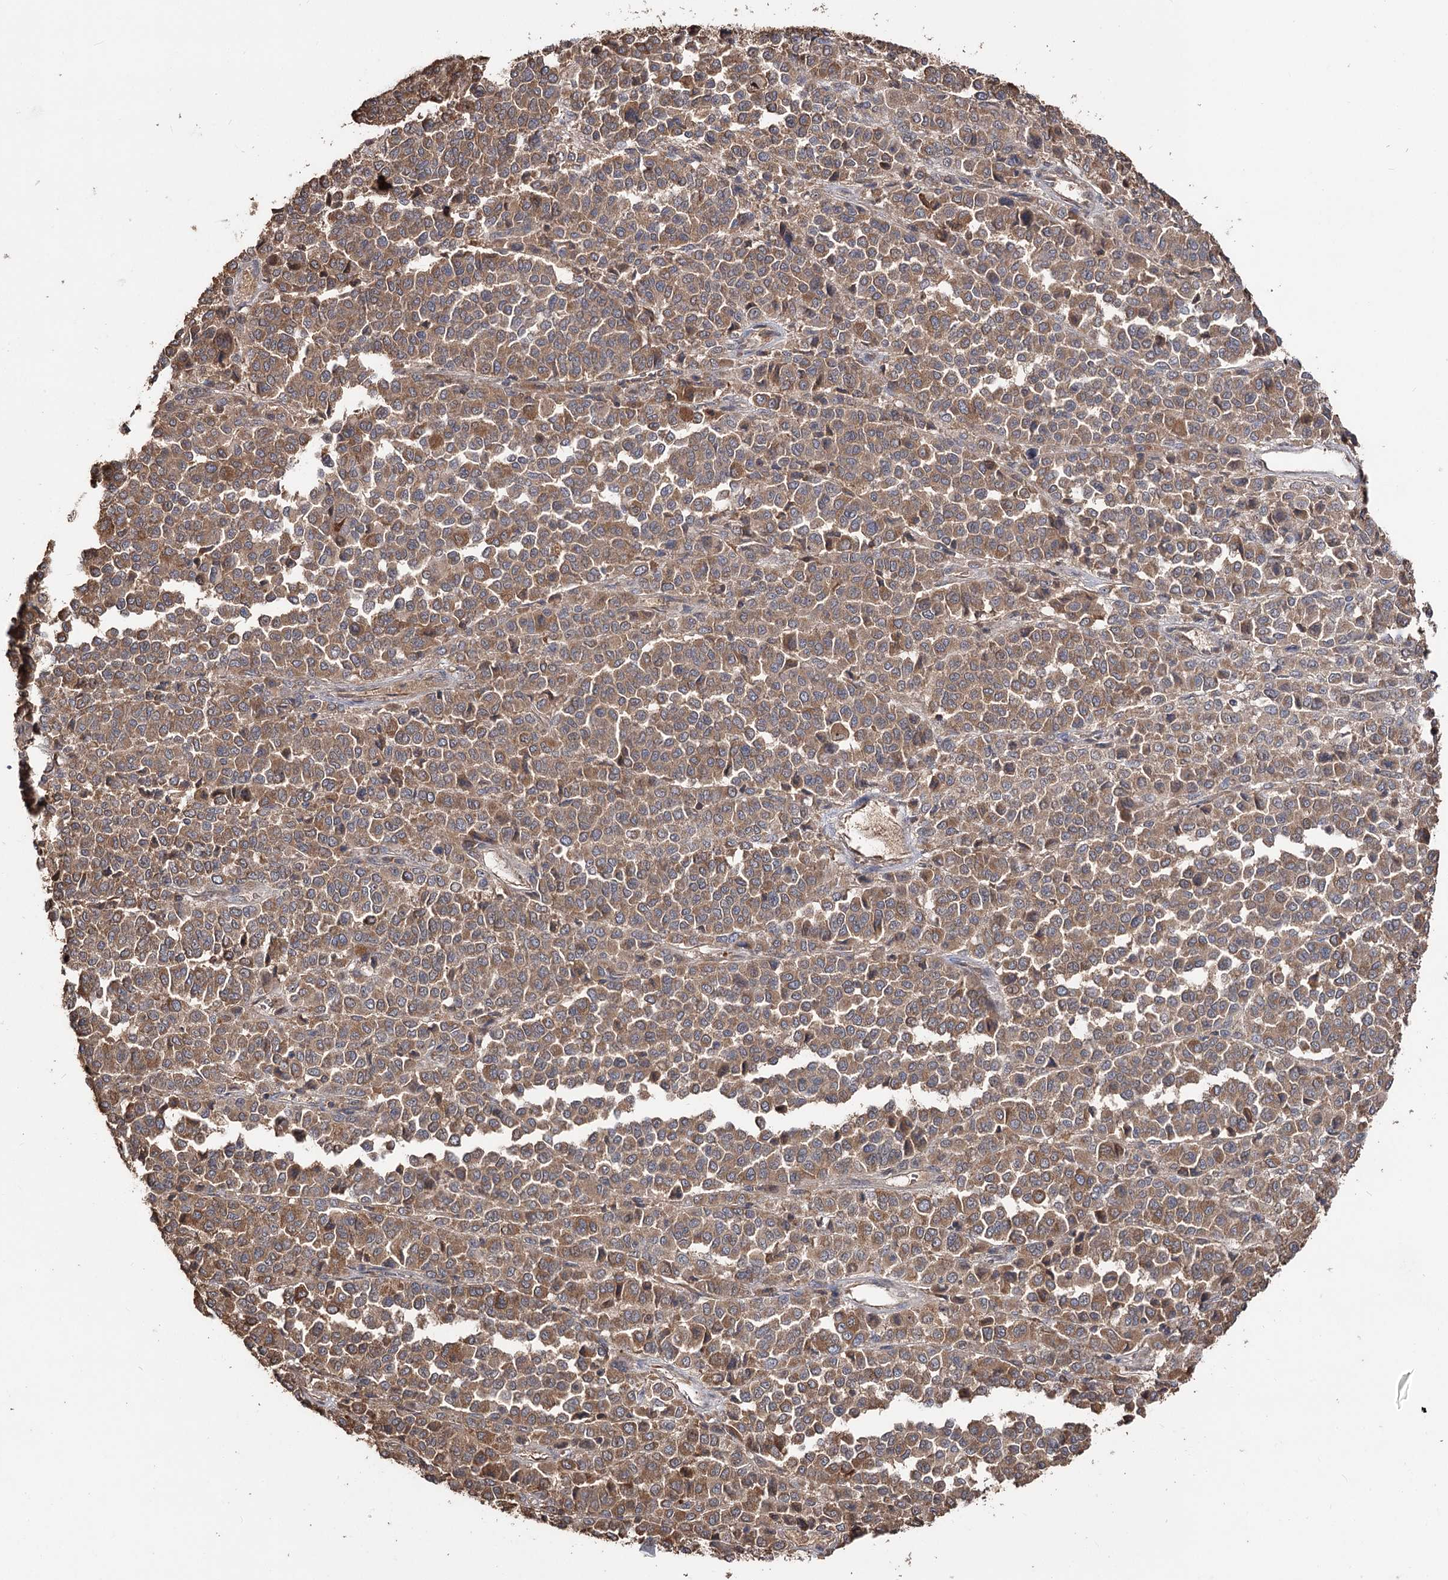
{"staining": {"intensity": "moderate", "quantity": ">75%", "location": "cytoplasmic/membranous"}, "tissue": "melanoma", "cell_type": "Tumor cells", "image_type": "cancer", "snomed": [{"axis": "morphology", "description": "Malignant melanoma, Metastatic site"}, {"axis": "topography", "description": "Pancreas"}], "caption": "Tumor cells show medium levels of moderate cytoplasmic/membranous staining in about >75% of cells in human melanoma. The protein is stained brown, and the nuclei are stained in blue (DAB IHC with brightfield microscopy, high magnification).", "gene": "FAM53B", "patient": {"sex": "female", "age": 30}}